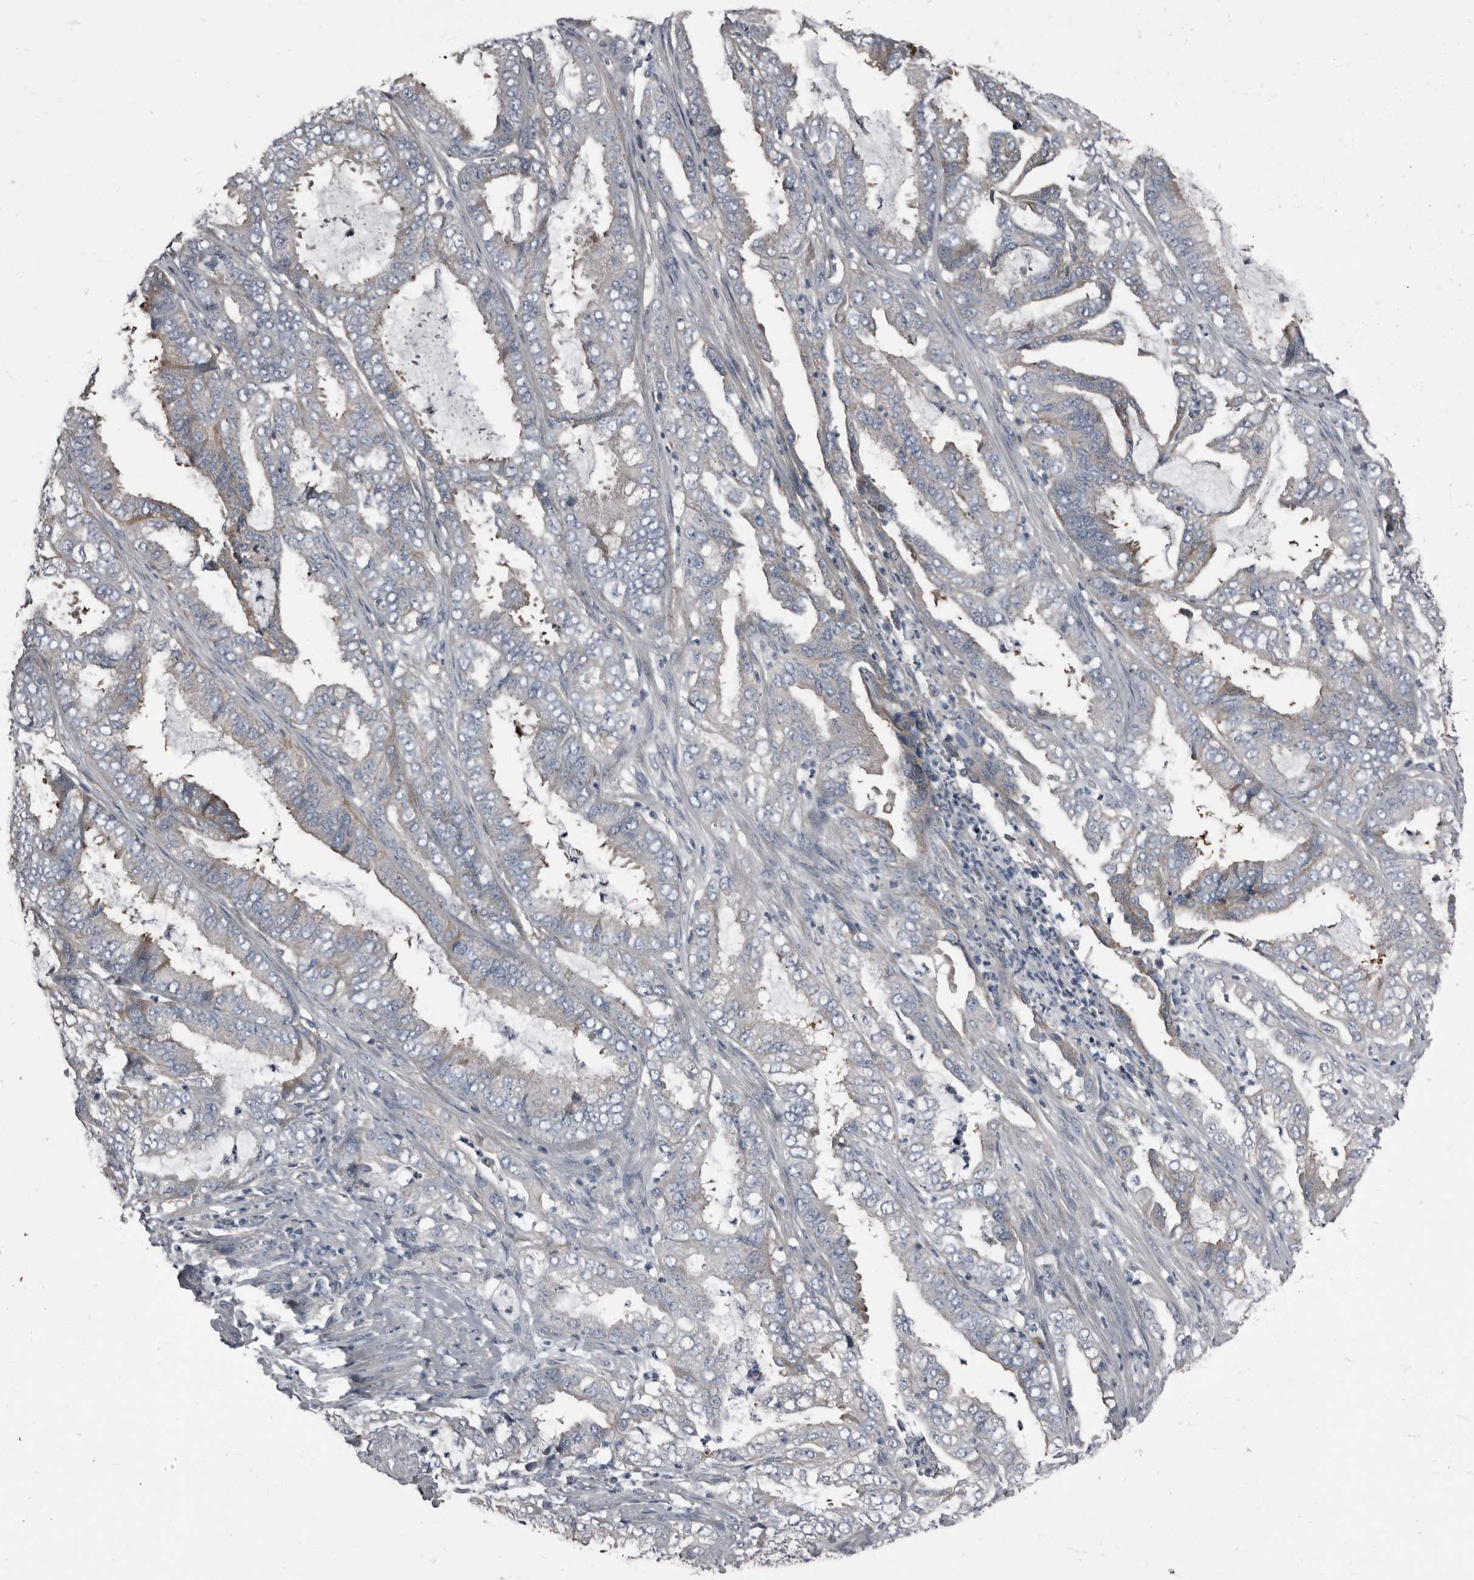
{"staining": {"intensity": "negative", "quantity": "none", "location": "none"}, "tissue": "endometrial cancer", "cell_type": "Tumor cells", "image_type": "cancer", "snomed": [{"axis": "morphology", "description": "Adenocarcinoma, NOS"}, {"axis": "topography", "description": "Endometrium"}], "caption": "Endometrial cancer was stained to show a protein in brown. There is no significant staining in tumor cells.", "gene": "TPD52L1", "patient": {"sex": "female", "age": 51}}